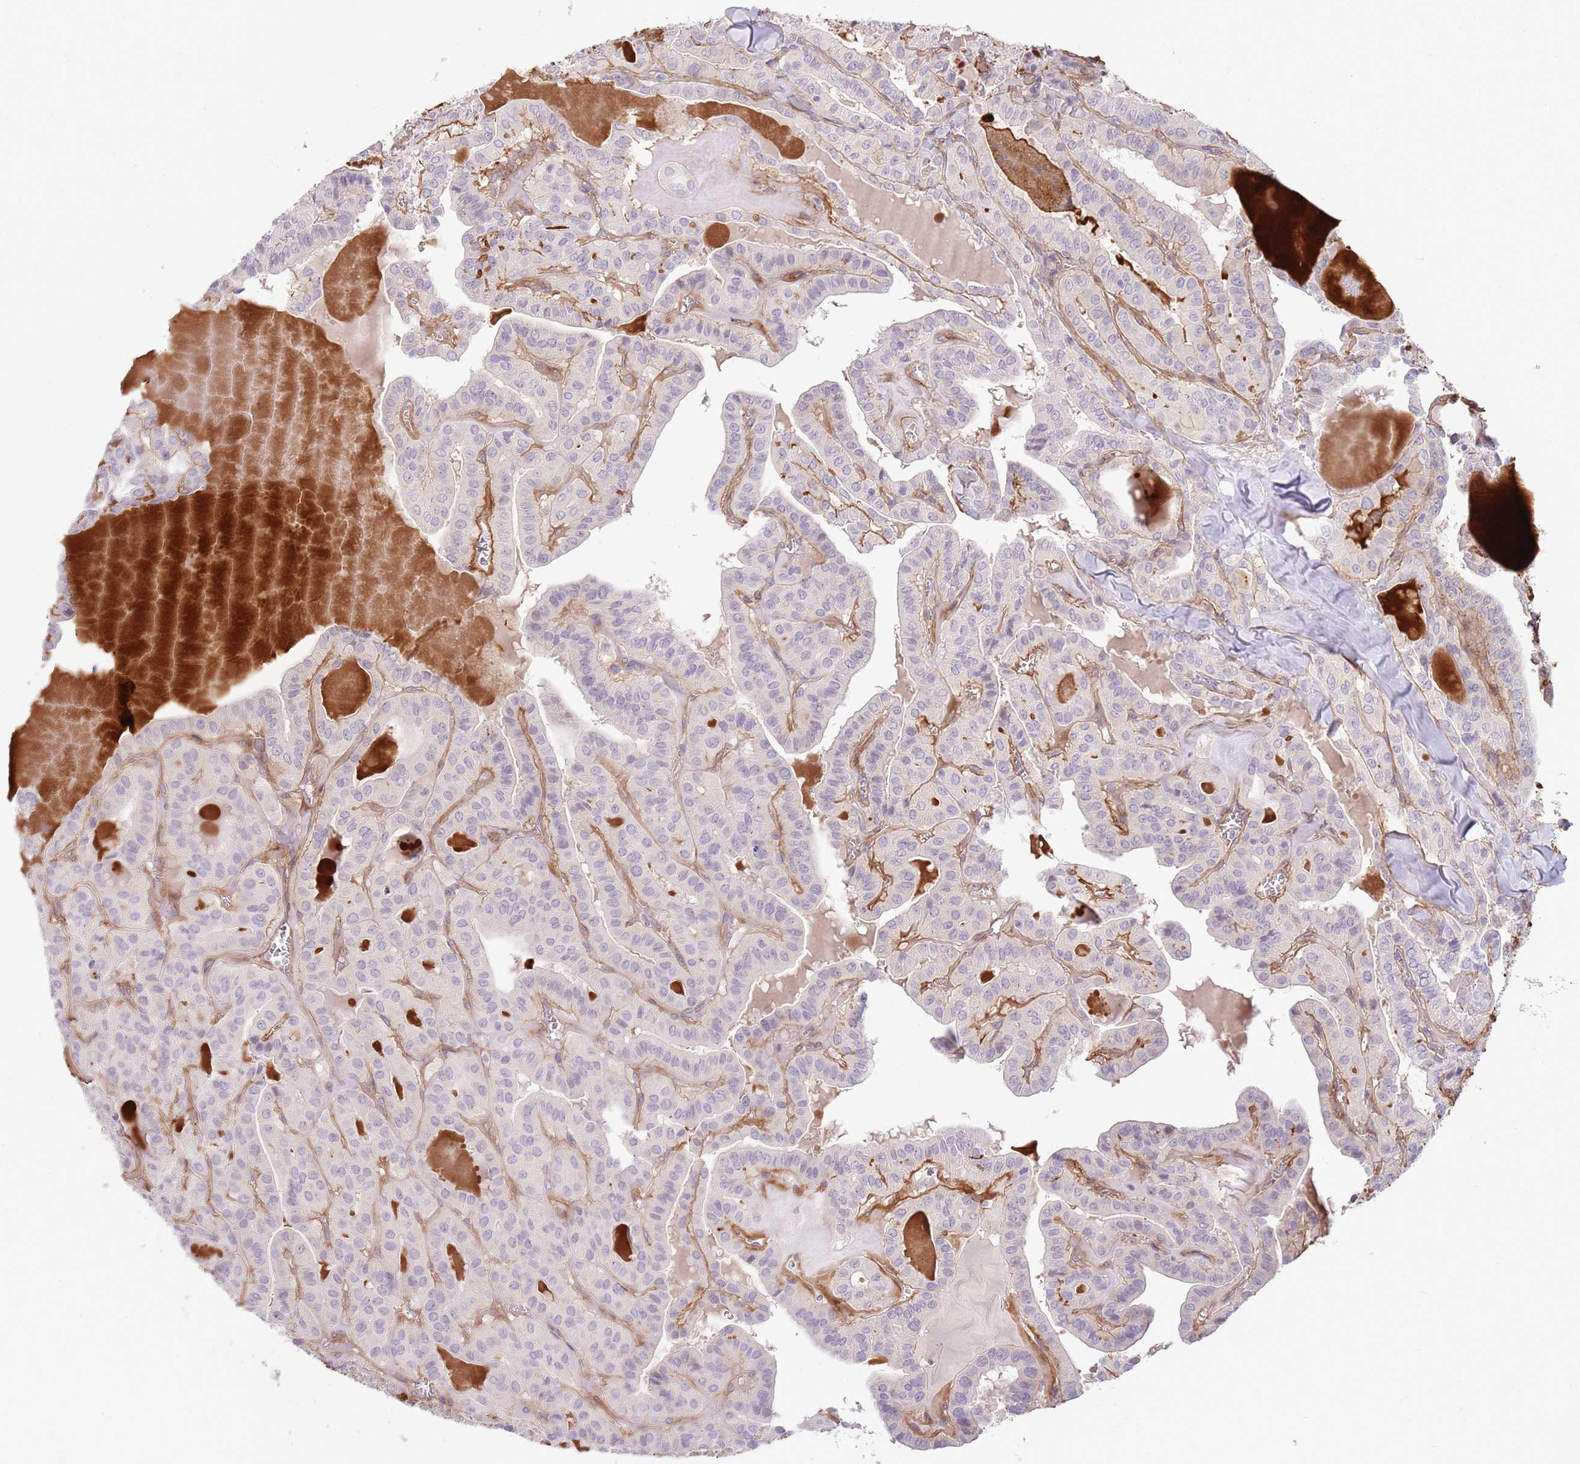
{"staining": {"intensity": "negative", "quantity": "none", "location": "none"}, "tissue": "thyroid cancer", "cell_type": "Tumor cells", "image_type": "cancer", "snomed": [{"axis": "morphology", "description": "Papillary adenocarcinoma, NOS"}, {"axis": "topography", "description": "Thyroid gland"}], "caption": "Tumor cells show no significant positivity in thyroid cancer.", "gene": "TINAGL1", "patient": {"sex": "male", "age": 52}}